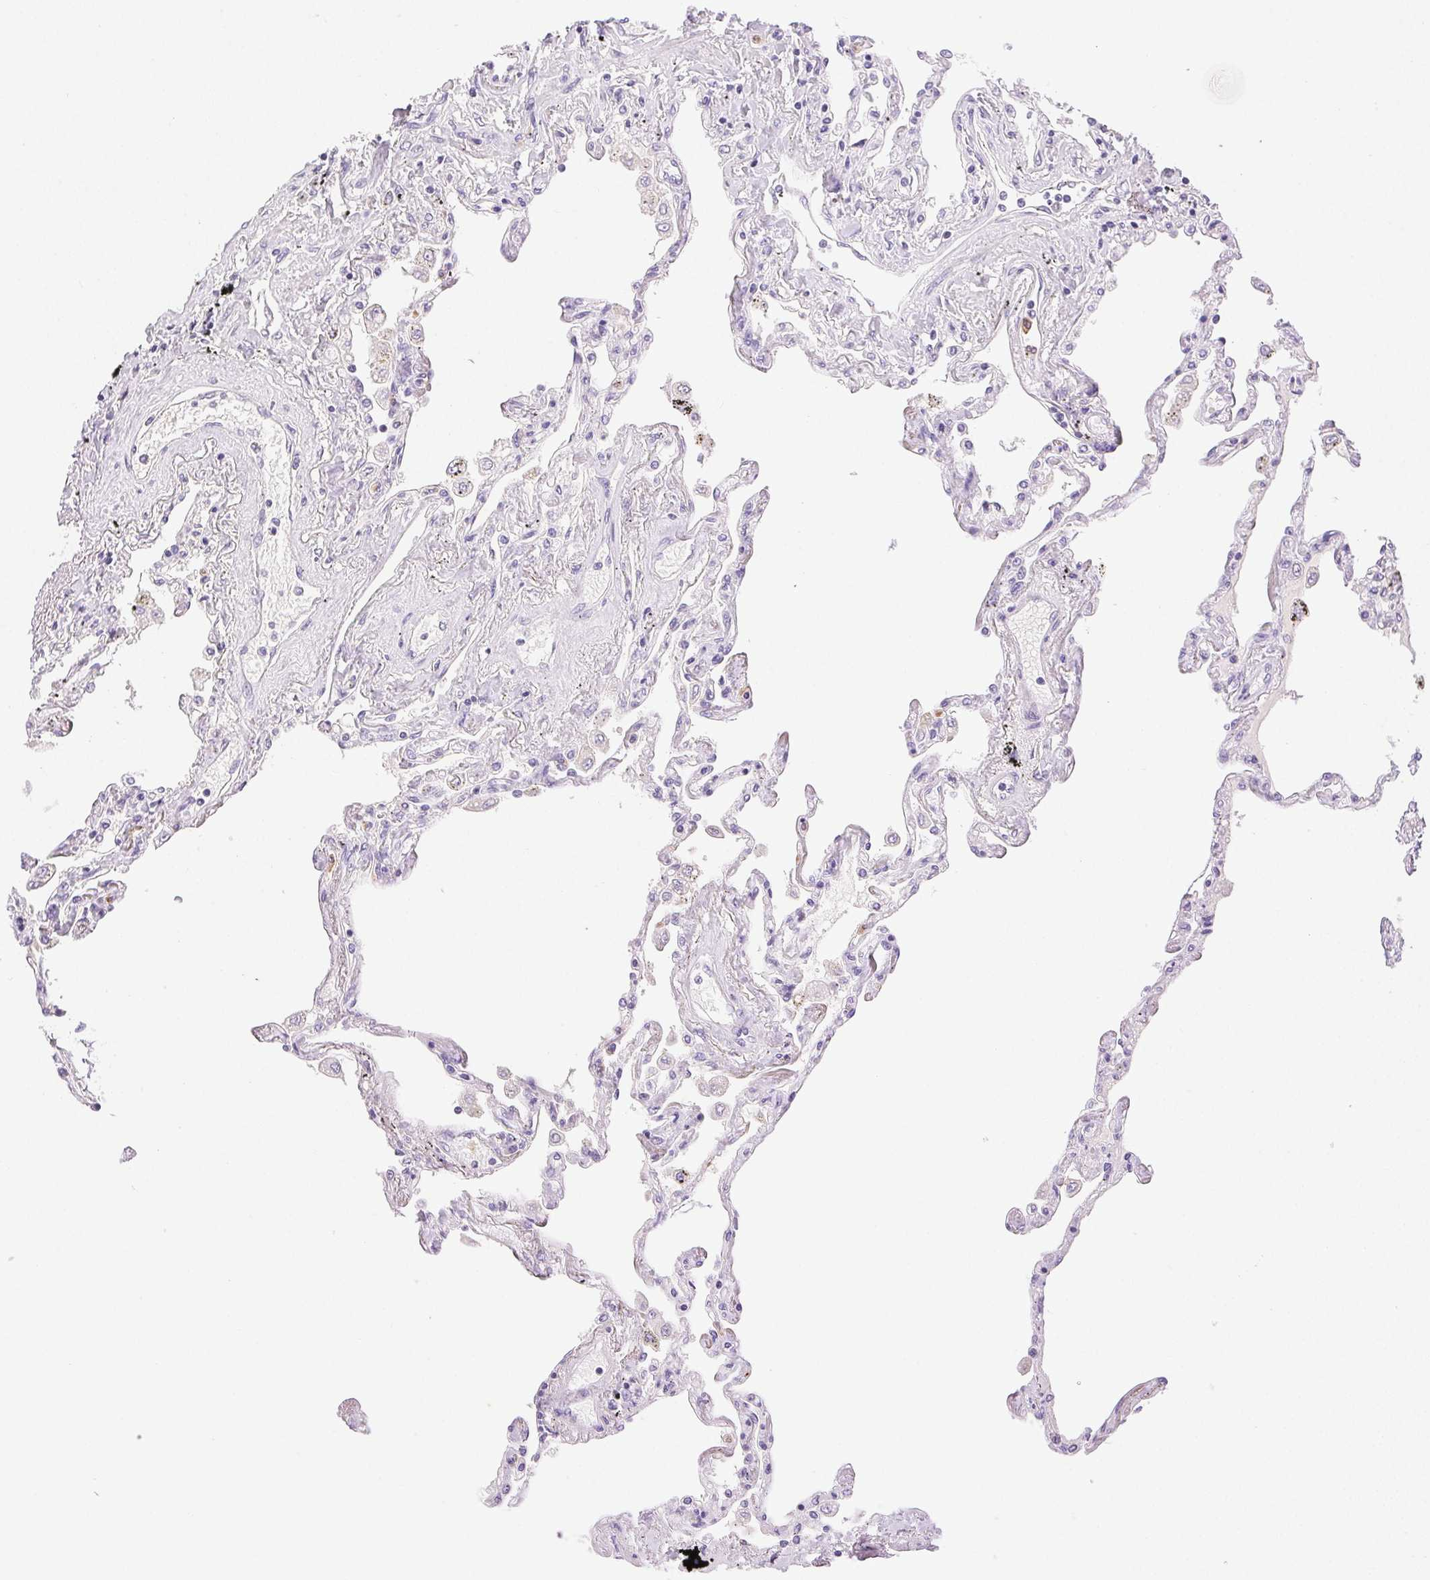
{"staining": {"intensity": "negative", "quantity": "none", "location": "none"}, "tissue": "lung", "cell_type": "Alveolar cells", "image_type": "normal", "snomed": [{"axis": "morphology", "description": "Normal tissue, NOS"}, {"axis": "morphology", "description": "Adenocarcinoma, NOS"}, {"axis": "topography", "description": "Cartilage tissue"}, {"axis": "topography", "description": "Lung"}], "caption": "Lung was stained to show a protein in brown. There is no significant expression in alveolar cells. (Brightfield microscopy of DAB IHC at high magnification).", "gene": "EMX2", "patient": {"sex": "female", "age": 67}}